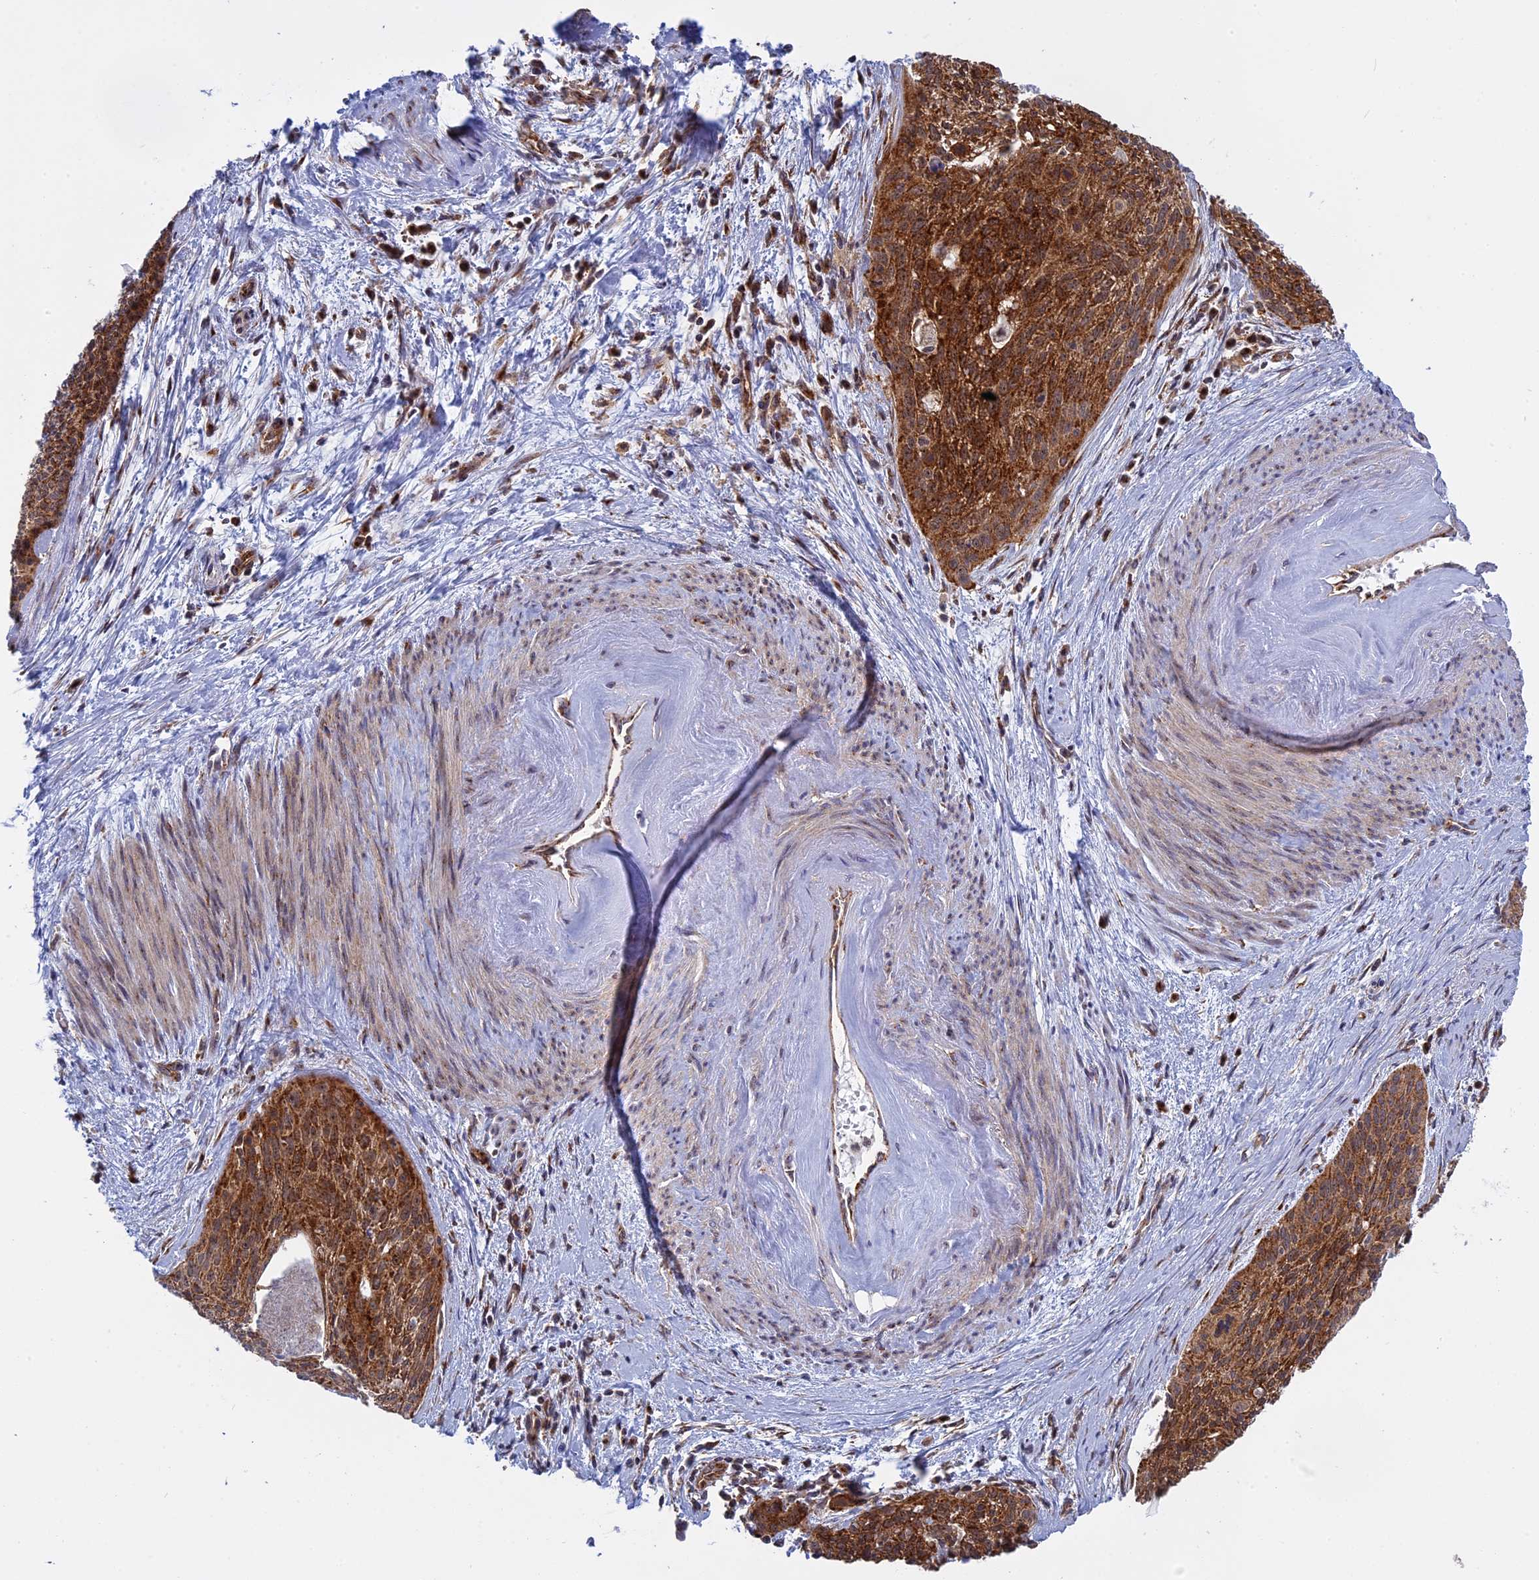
{"staining": {"intensity": "strong", "quantity": ">75%", "location": "cytoplasmic/membranous"}, "tissue": "cervical cancer", "cell_type": "Tumor cells", "image_type": "cancer", "snomed": [{"axis": "morphology", "description": "Squamous cell carcinoma, NOS"}, {"axis": "topography", "description": "Cervix"}], "caption": "Immunohistochemistry (IHC) histopathology image of cervical cancer stained for a protein (brown), which exhibits high levels of strong cytoplasmic/membranous staining in about >75% of tumor cells.", "gene": "CLINT1", "patient": {"sex": "female", "age": 55}}